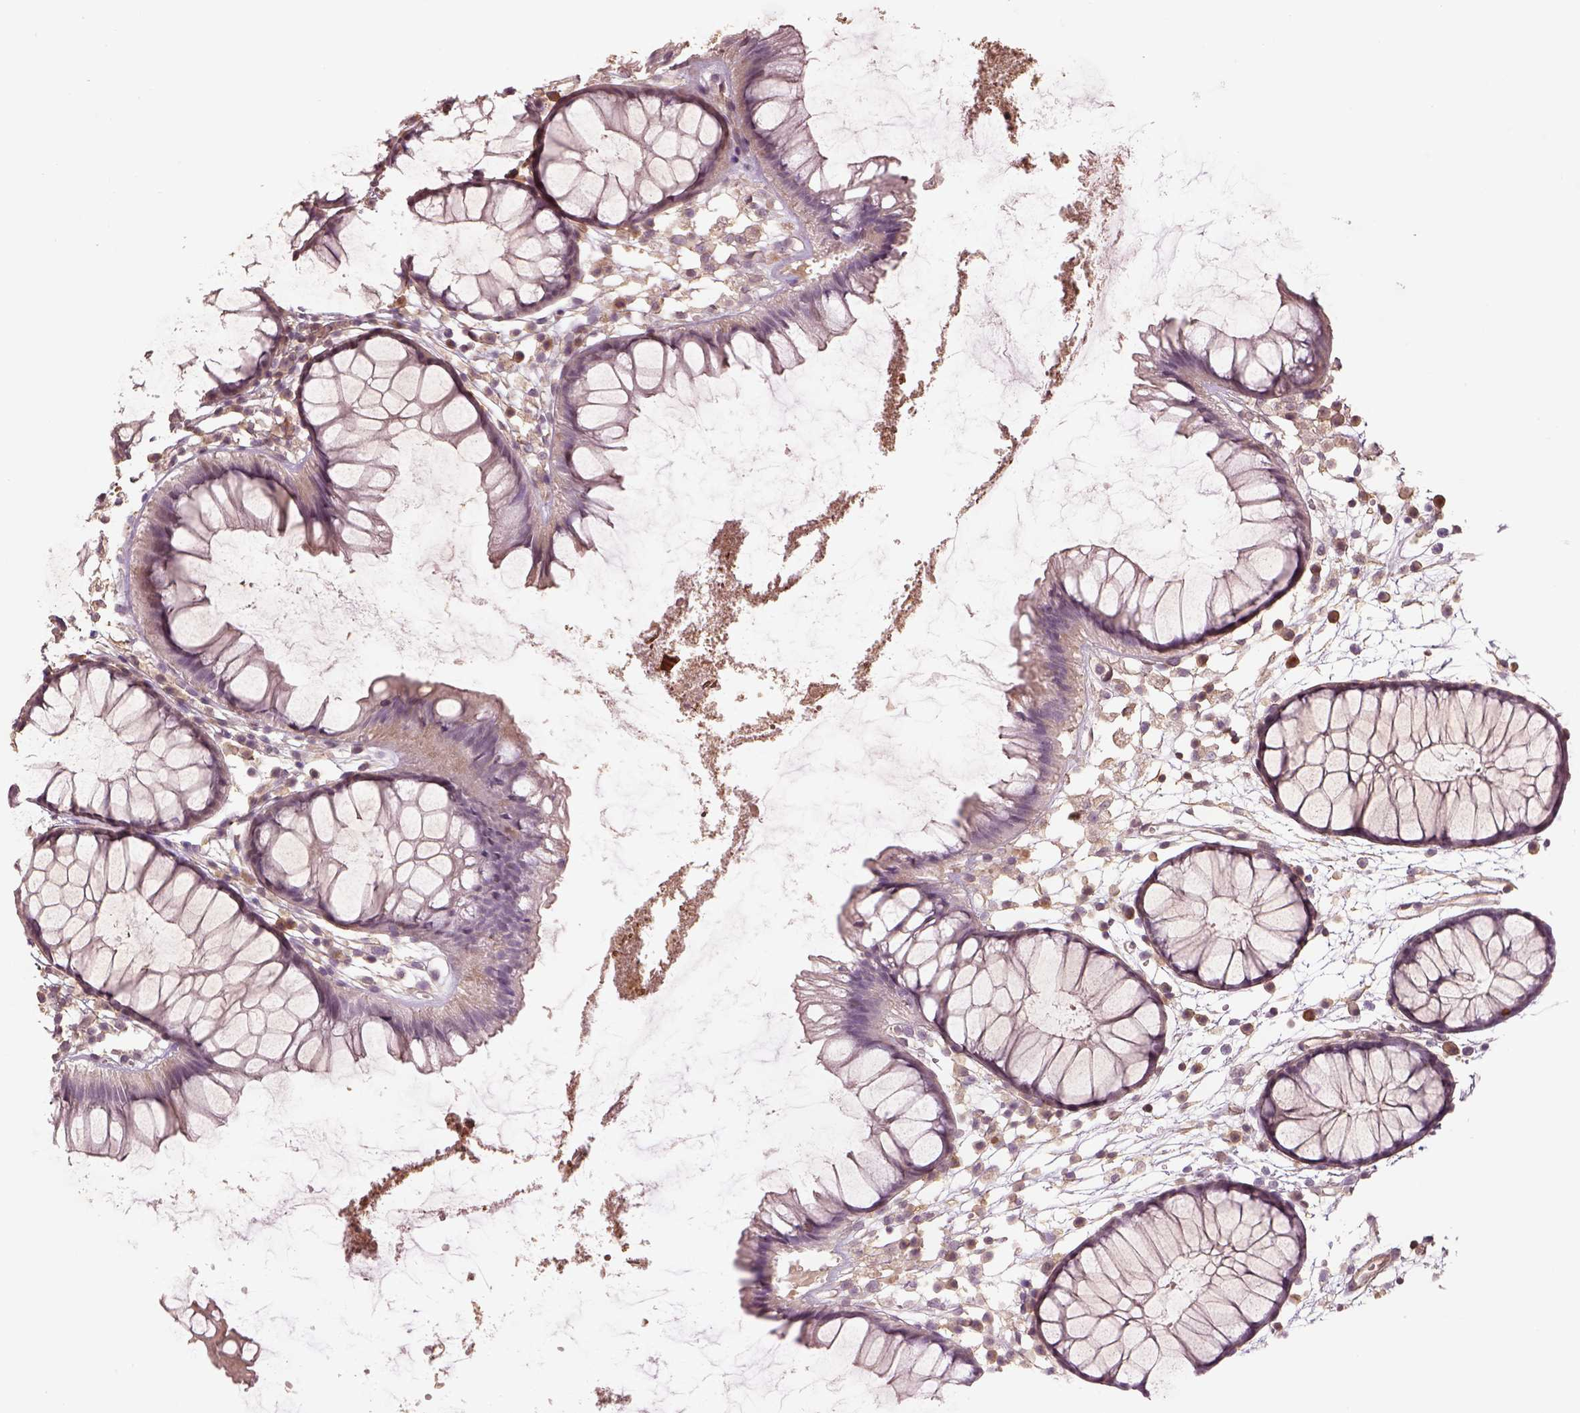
{"staining": {"intensity": "negative", "quantity": "none", "location": "none"}, "tissue": "colon", "cell_type": "Endothelial cells", "image_type": "normal", "snomed": [{"axis": "morphology", "description": "Normal tissue, NOS"}, {"axis": "morphology", "description": "Adenocarcinoma, NOS"}, {"axis": "topography", "description": "Colon"}], "caption": "DAB (3,3'-diaminobenzidine) immunohistochemical staining of unremarkable colon reveals no significant positivity in endothelial cells.", "gene": "LIN7A", "patient": {"sex": "male", "age": 65}}